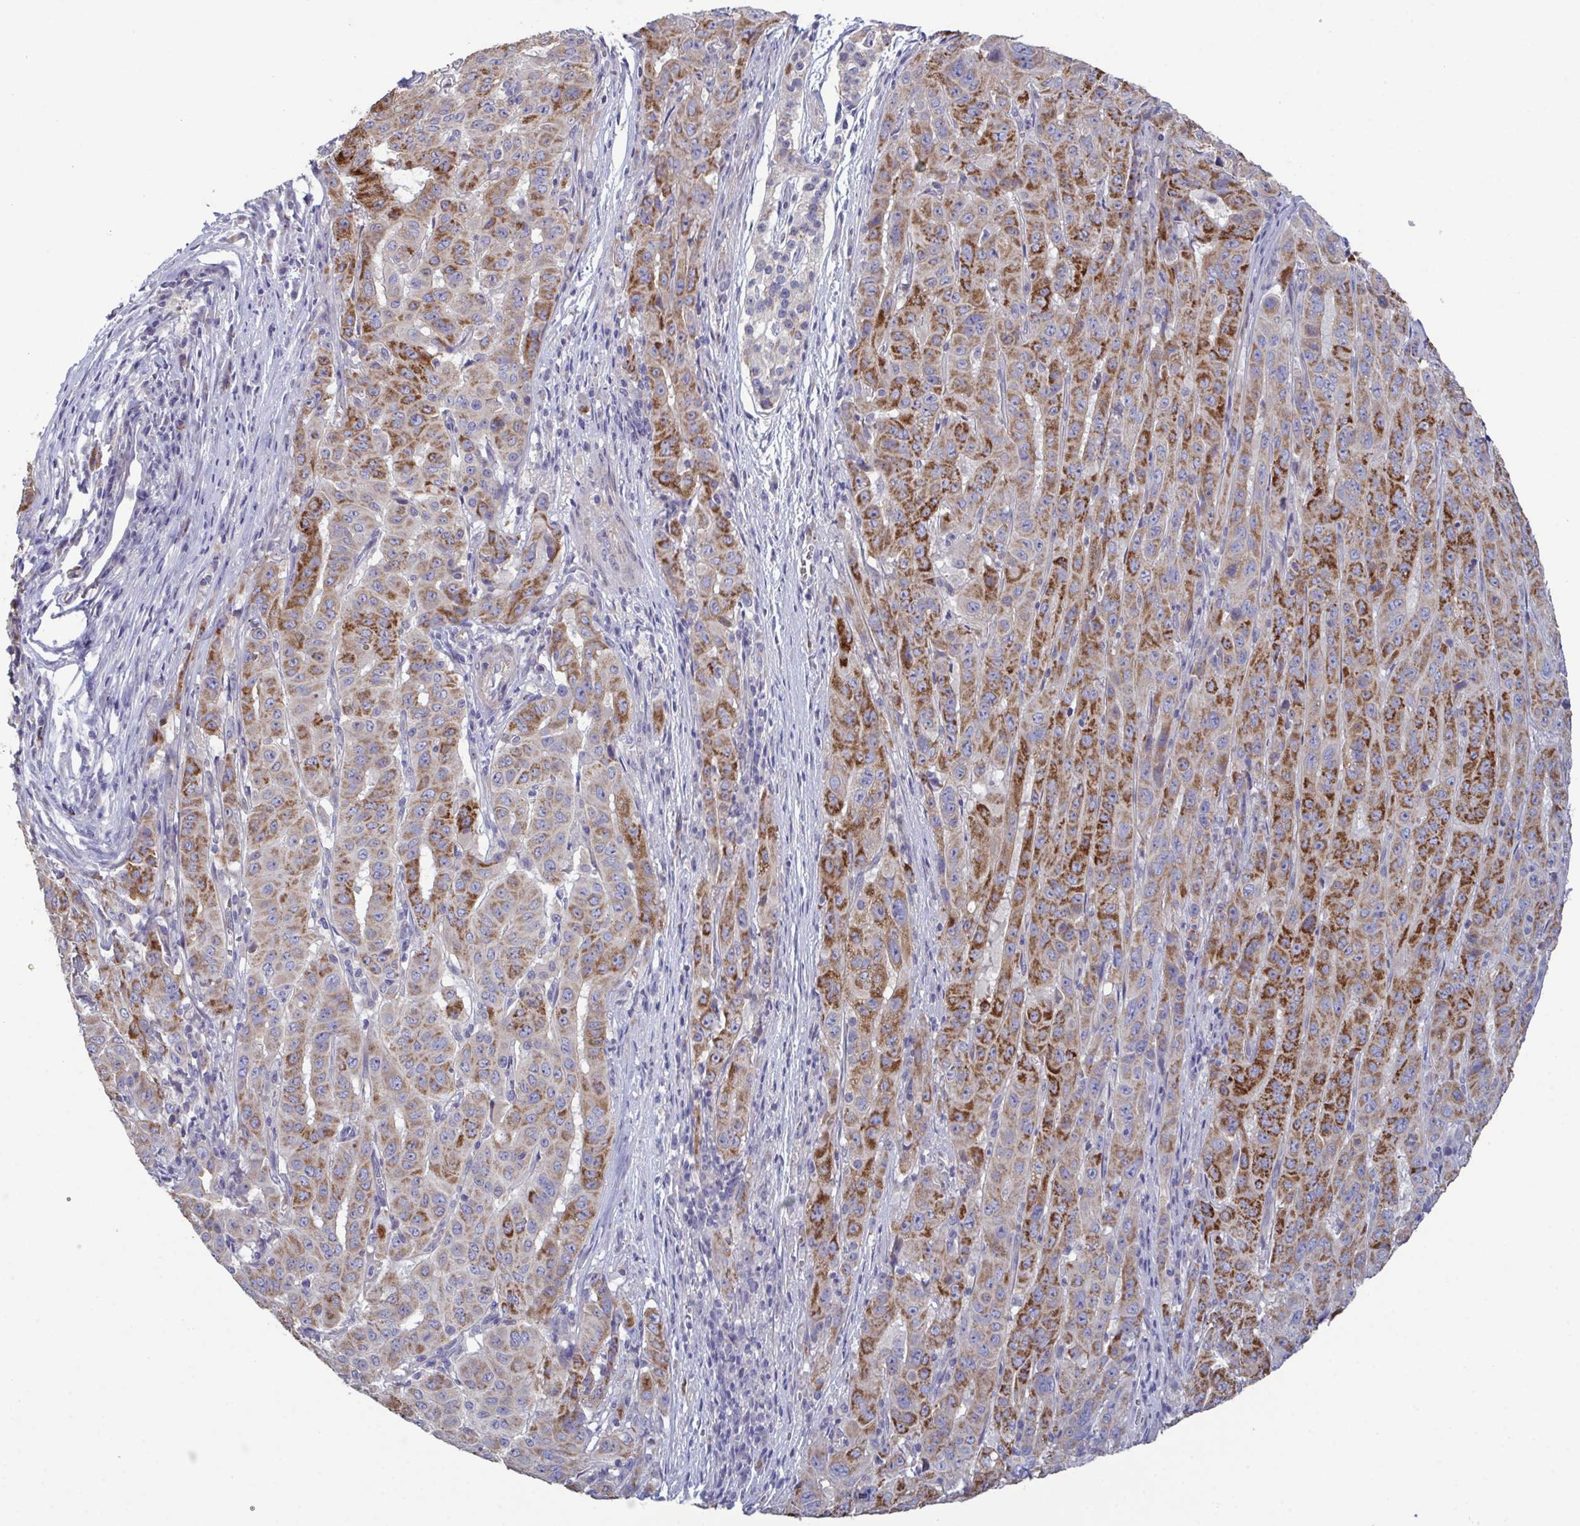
{"staining": {"intensity": "strong", "quantity": "25%-75%", "location": "cytoplasmic/membranous"}, "tissue": "pancreatic cancer", "cell_type": "Tumor cells", "image_type": "cancer", "snomed": [{"axis": "morphology", "description": "Adenocarcinoma, NOS"}, {"axis": "topography", "description": "Pancreas"}], "caption": "DAB immunohistochemical staining of pancreatic adenocarcinoma demonstrates strong cytoplasmic/membranous protein staining in about 25%-75% of tumor cells. (Stains: DAB in brown, nuclei in blue, Microscopy: brightfield microscopy at high magnification).", "gene": "GLDC", "patient": {"sex": "male", "age": 63}}